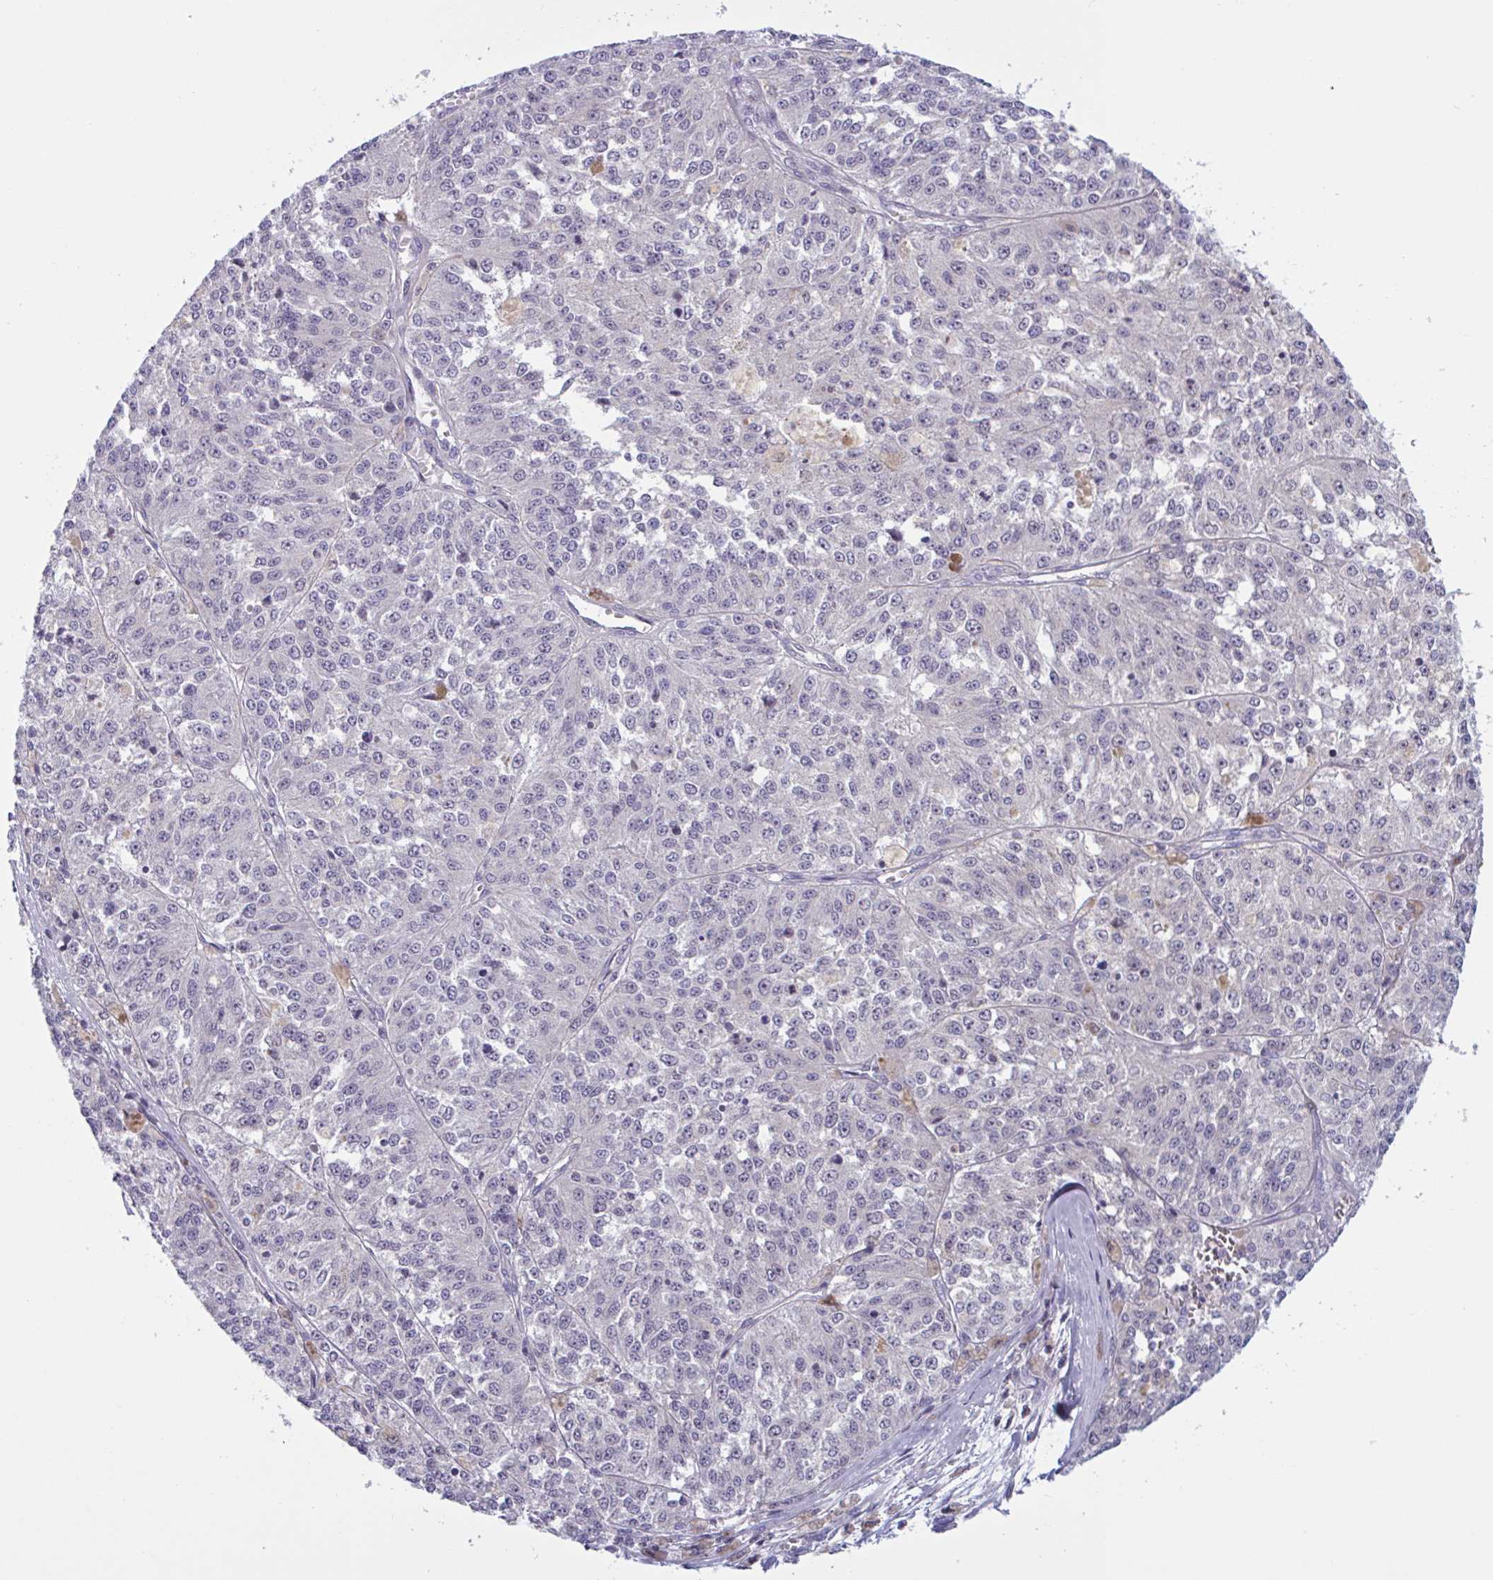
{"staining": {"intensity": "negative", "quantity": "none", "location": "none"}, "tissue": "melanoma", "cell_type": "Tumor cells", "image_type": "cancer", "snomed": [{"axis": "morphology", "description": "Malignant melanoma, Metastatic site"}, {"axis": "topography", "description": "Lymph node"}], "caption": "This is a micrograph of immunohistochemistry (IHC) staining of melanoma, which shows no expression in tumor cells.", "gene": "SNX11", "patient": {"sex": "female", "age": 64}}